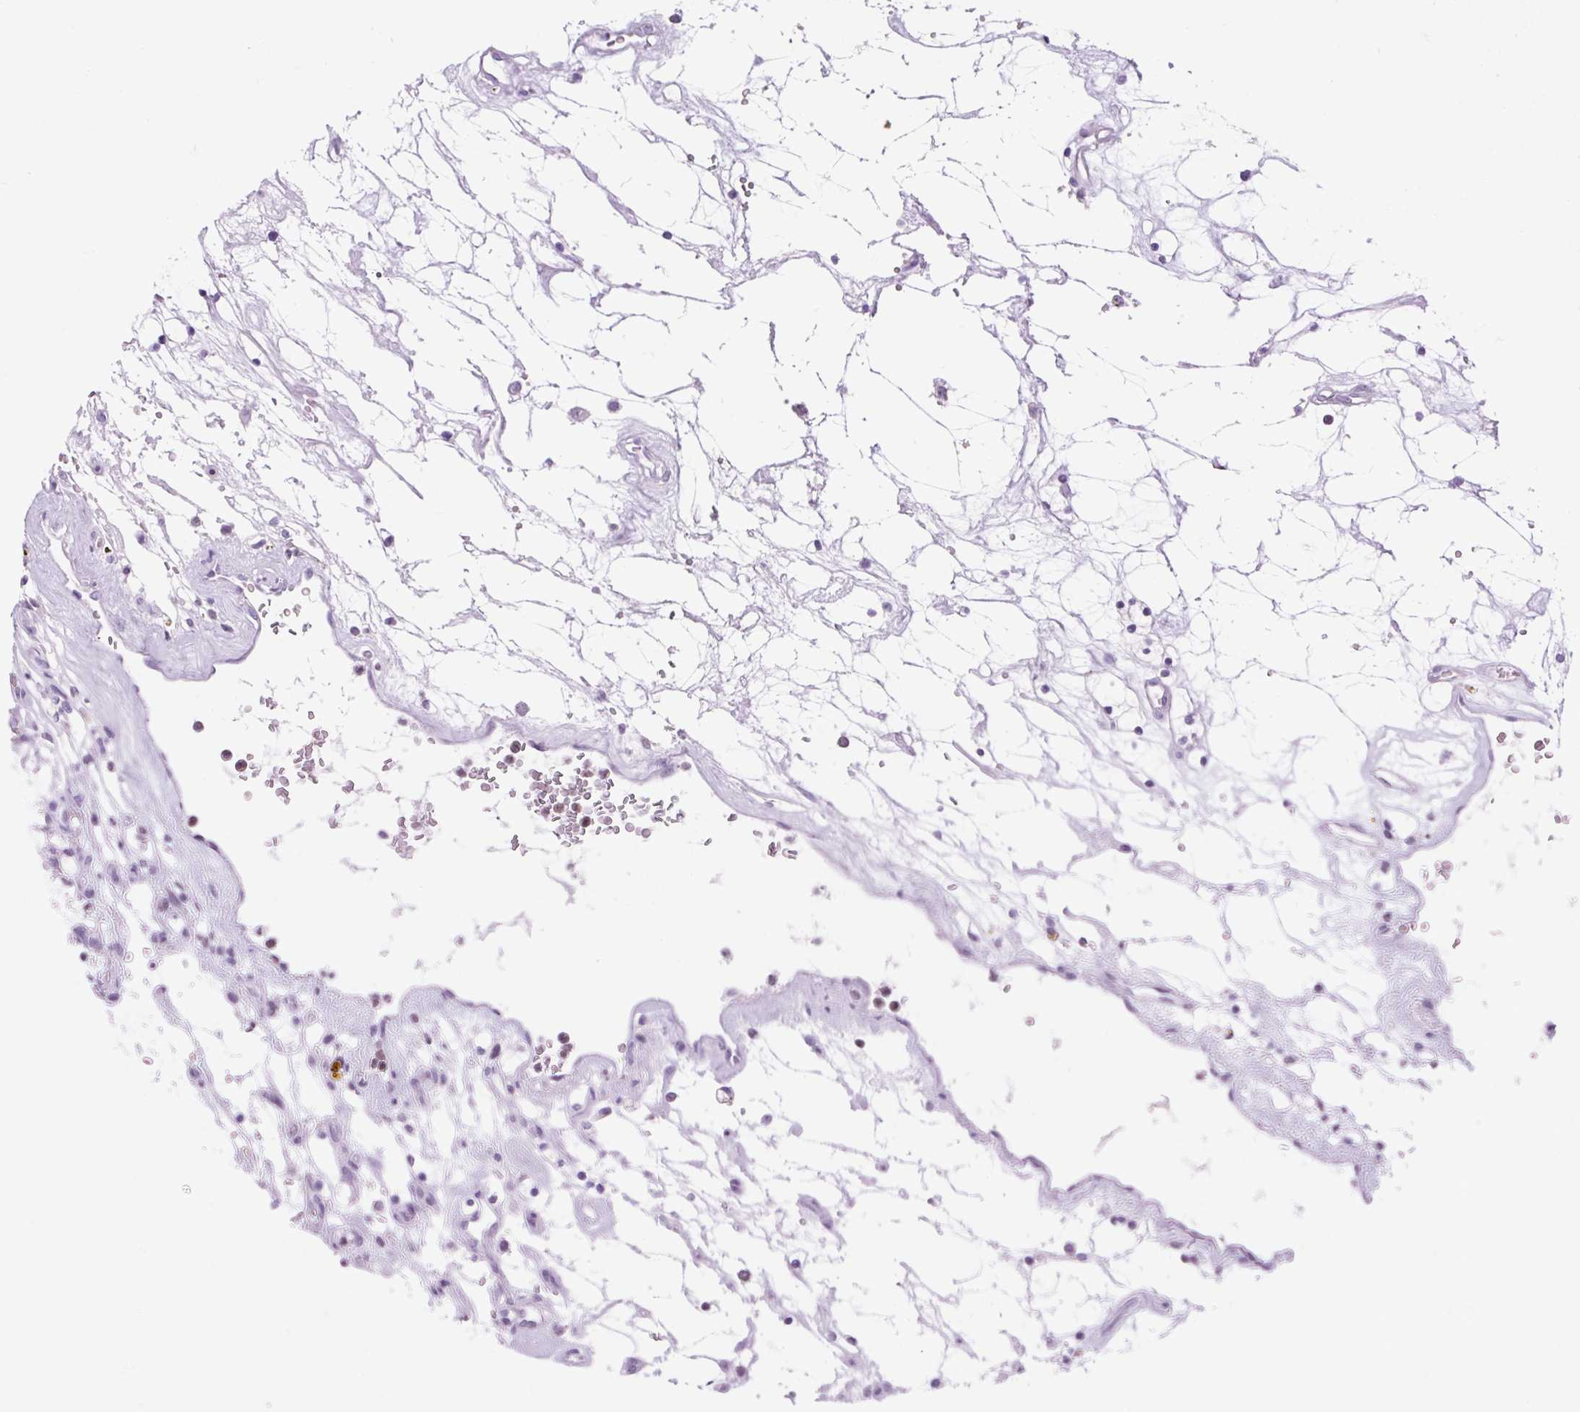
{"staining": {"intensity": "negative", "quantity": "none", "location": "none"}, "tissue": "renal cancer", "cell_type": "Tumor cells", "image_type": "cancer", "snomed": [{"axis": "morphology", "description": "Adenocarcinoma, NOS"}, {"axis": "topography", "description": "Kidney"}], "caption": "This is an immunohistochemistry histopathology image of renal cancer. There is no expression in tumor cells.", "gene": "VPREB1", "patient": {"sex": "female", "age": 69}}